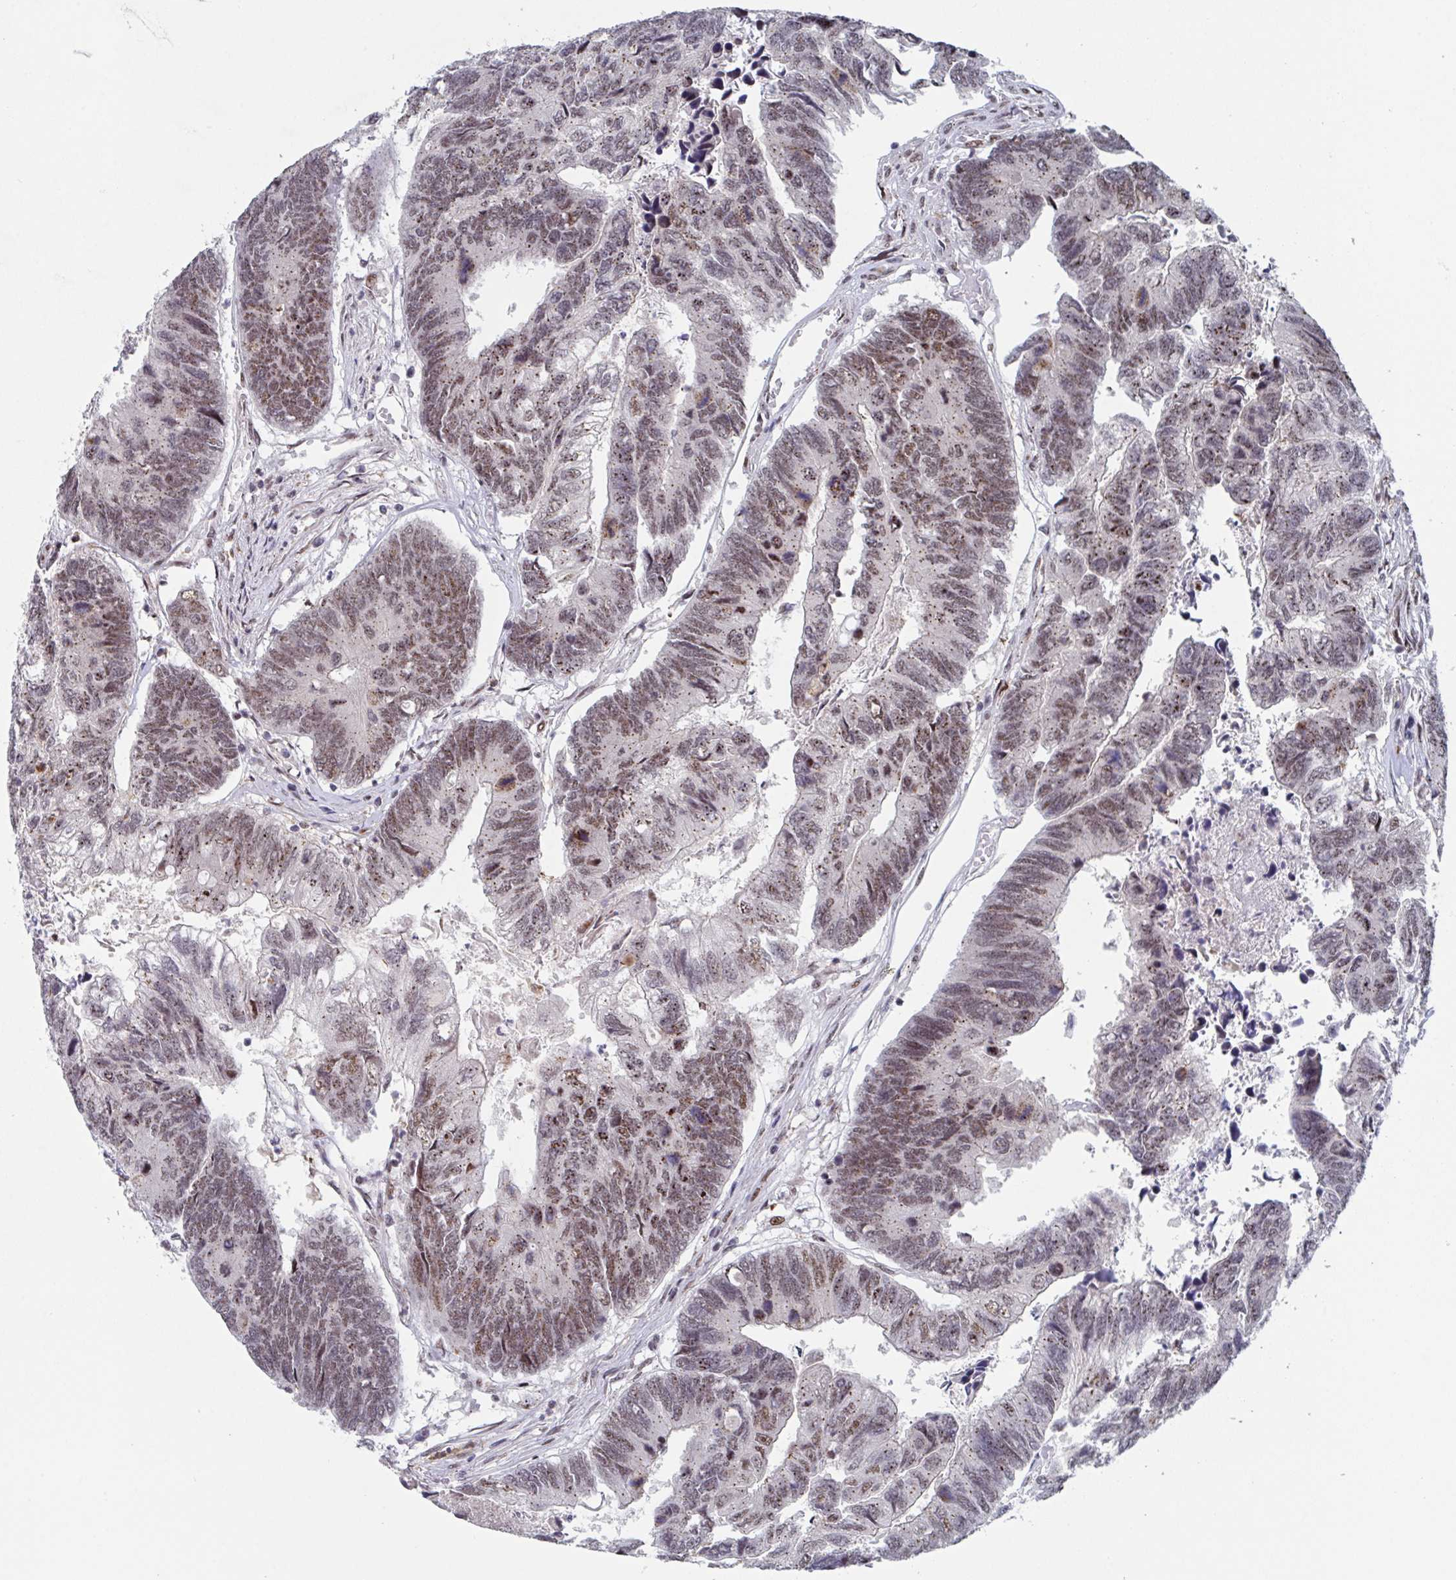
{"staining": {"intensity": "moderate", "quantity": "25%-75%", "location": "nuclear"}, "tissue": "colorectal cancer", "cell_type": "Tumor cells", "image_type": "cancer", "snomed": [{"axis": "morphology", "description": "Adenocarcinoma, NOS"}, {"axis": "topography", "description": "Colon"}], "caption": "Protein analysis of adenocarcinoma (colorectal) tissue displays moderate nuclear positivity in approximately 25%-75% of tumor cells.", "gene": "RNF212", "patient": {"sex": "female", "age": 67}}